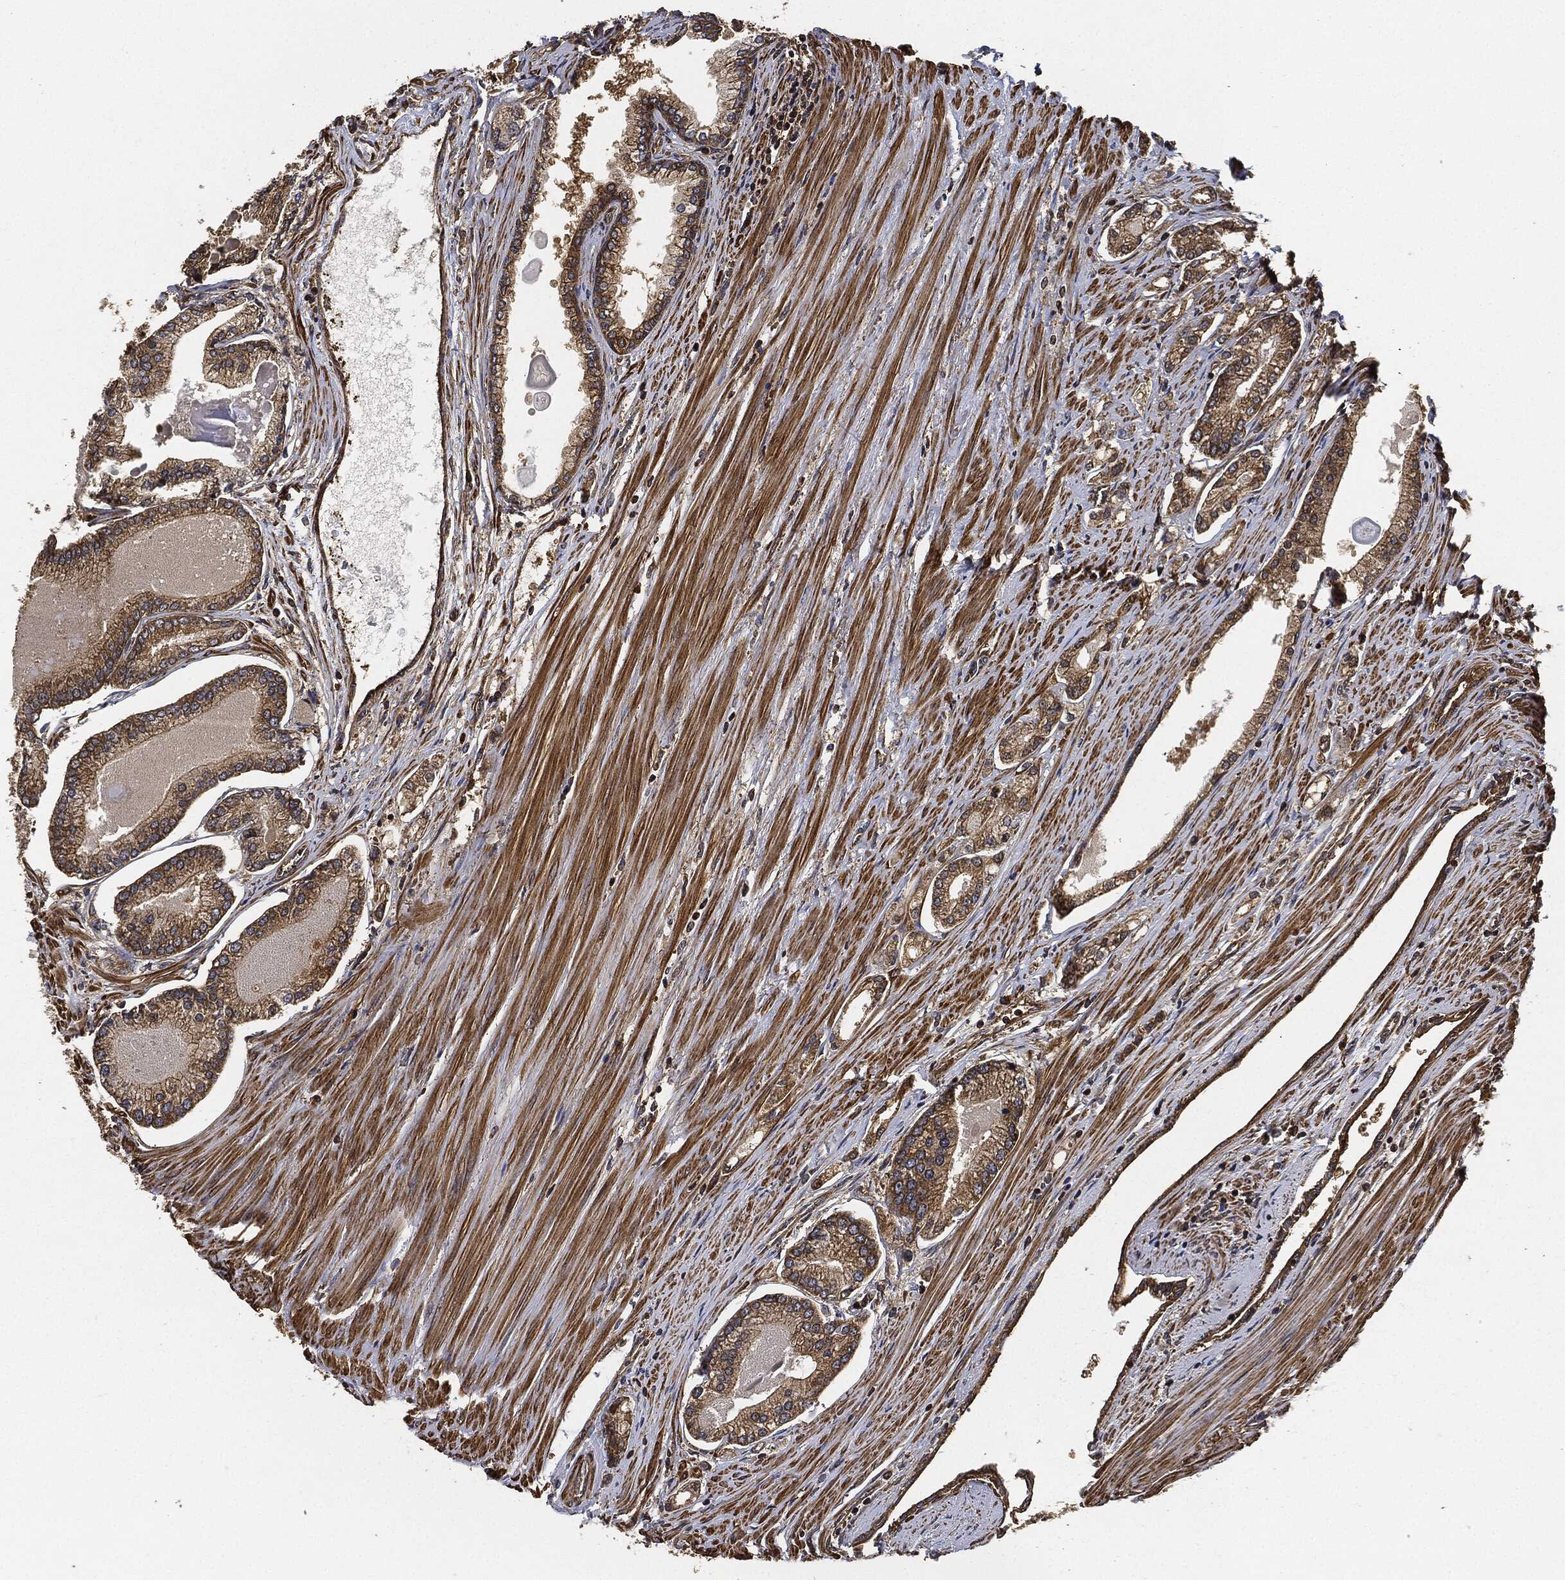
{"staining": {"intensity": "moderate", "quantity": ">75%", "location": "cytoplasmic/membranous"}, "tissue": "prostate cancer", "cell_type": "Tumor cells", "image_type": "cancer", "snomed": [{"axis": "morphology", "description": "Adenocarcinoma, Low grade"}, {"axis": "topography", "description": "Prostate"}], "caption": "Immunohistochemical staining of low-grade adenocarcinoma (prostate) displays medium levels of moderate cytoplasmic/membranous protein positivity in about >75% of tumor cells. Using DAB (3,3'-diaminobenzidine) (brown) and hematoxylin (blue) stains, captured at high magnification using brightfield microscopy.", "gene": "CEP290", "patient": {"sex": "male", "age": 72}}